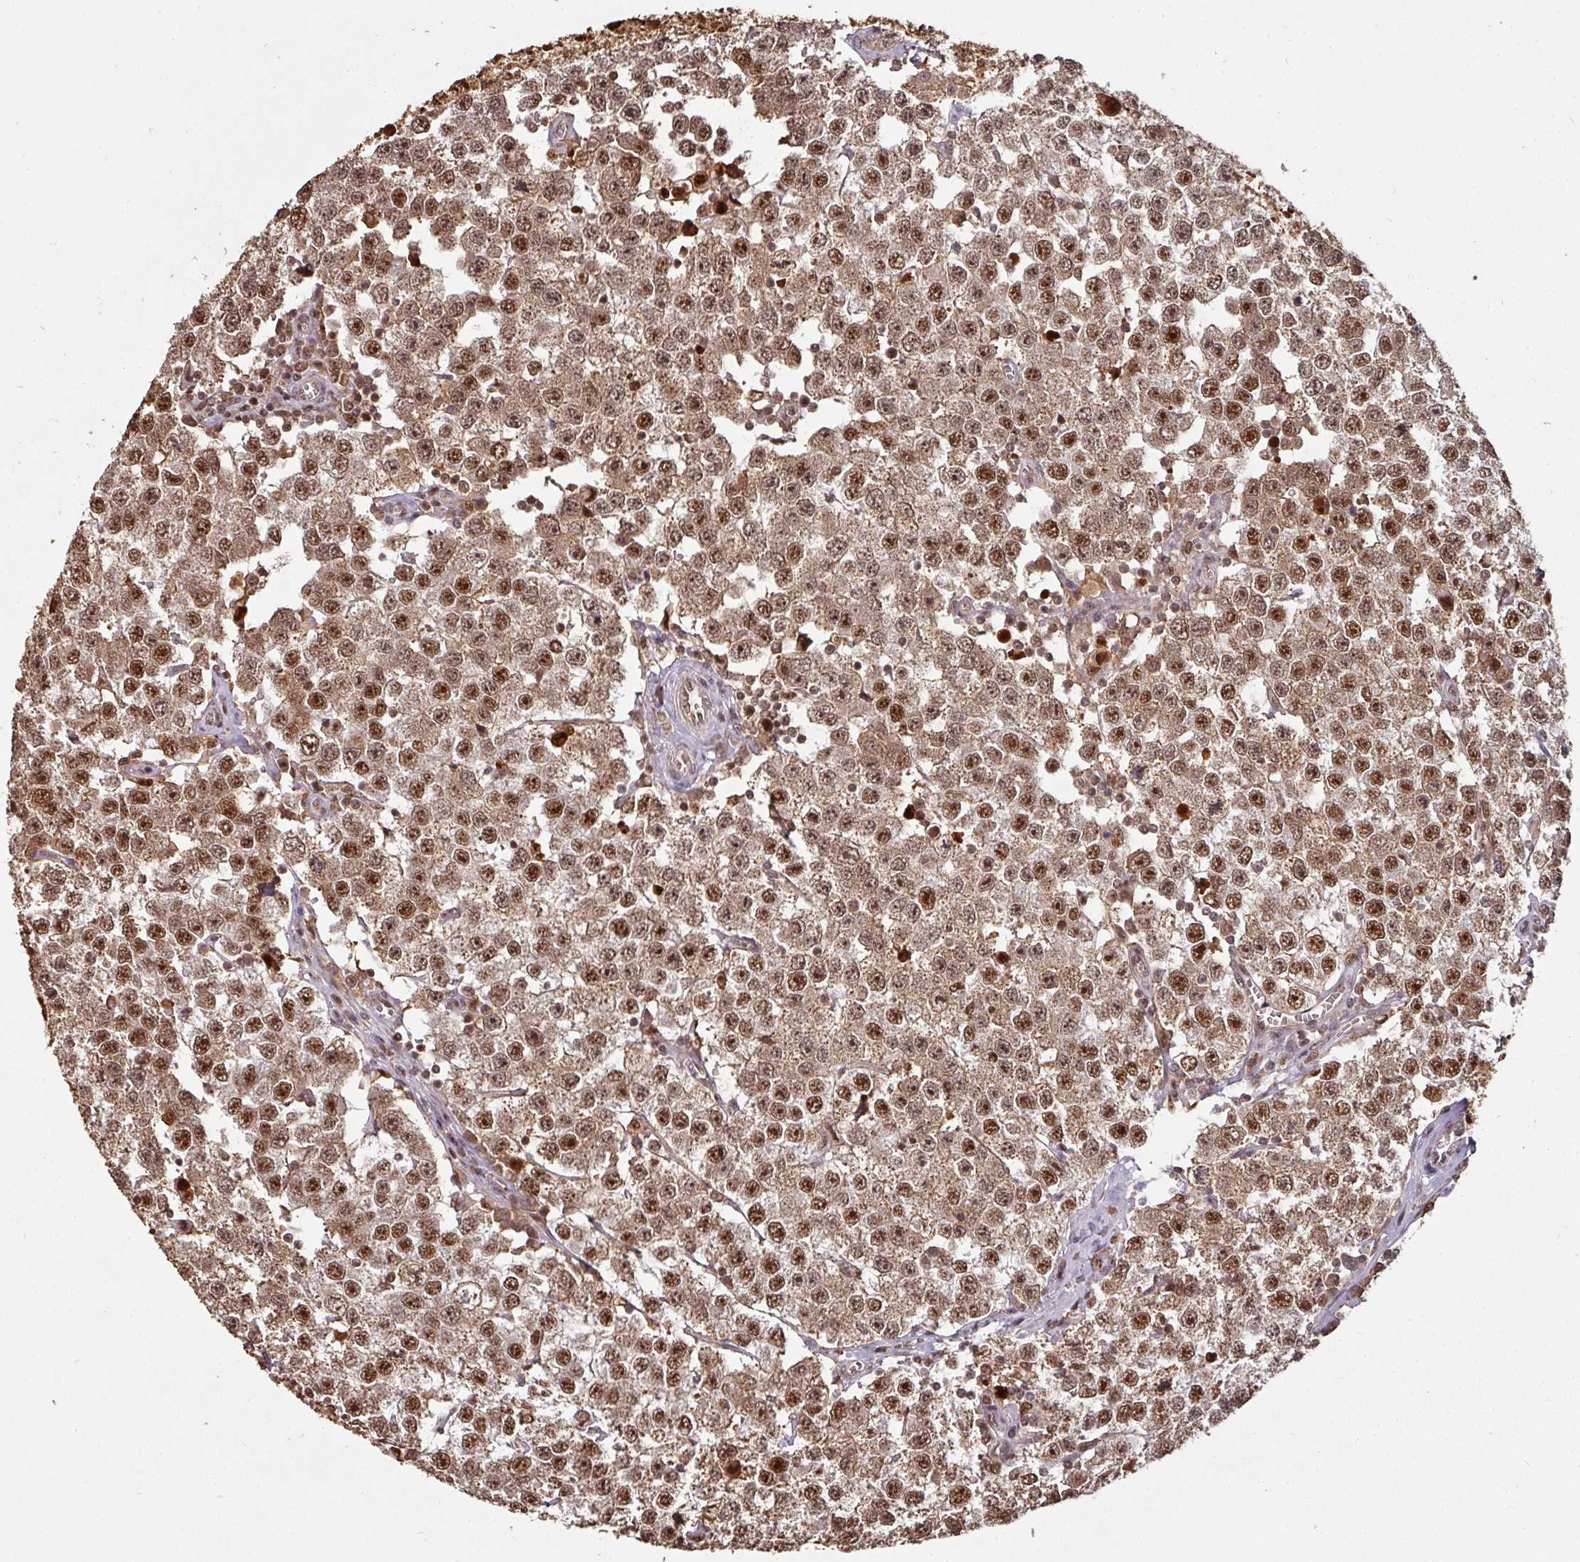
{"staining": {"intensity": "moderate", "quantity": ">75%", "location": "cytoplasmic/membranous,nuclear"}, "tissue": "testis cancer", "cell_type": "Tumor cells", "image_type": "cancer", "snomed": [{"axis": "morphology", "description": "Seminoma, NOS"}, {"axis": "topography", "description": "Testis"}], "caption": "IHC micrograph of neoplastic tissue: human testis cancer (seminoma) stained using IHC exhibits medium levels of moderate protein expression localized specifically in the cytoplasmic/membranous and nuclear of tumor cells, appearing as a cytoplasmic/membranous and nuclear brown color.", "gene": "POLD1", "patient": {"sex": "male", "age": 34}}